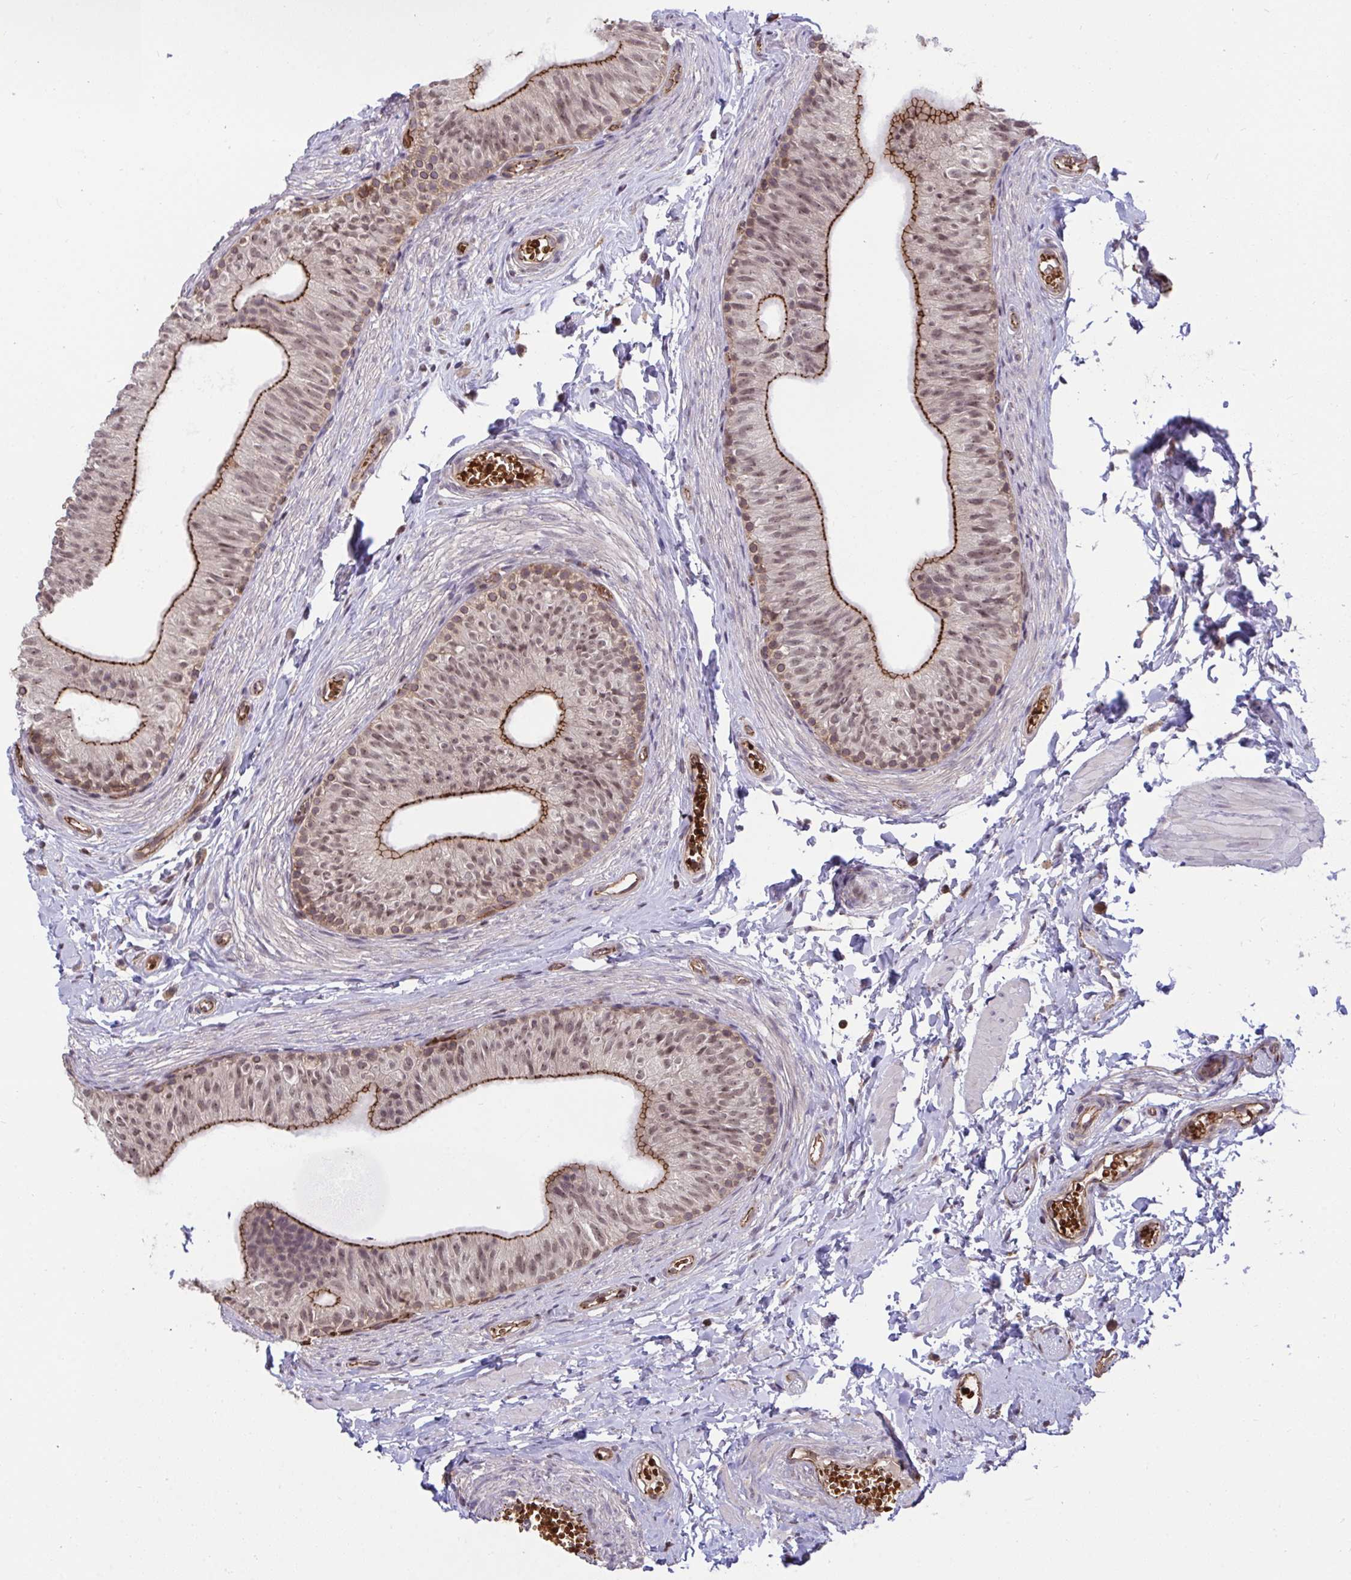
{"staining": {"intensity": "moderate", "quantity": "25%-75%", "location": "cytoplasmic/membranous,nuclear"}, "tissue": "epididymis", "cell_type": "Glandular cells", "image_type": "normal", "snomed": [{"axis": "morphology", "description": "Normal tissue, NOS"}, {"axis": "topography", "description": "Epididymis, spermatic cord, NOS"}, {"axis": "topography", "description": "Epididymis"}, {"axis": "topography", "description": "Peripheral nerve tissue"}], "caption": "Immunohistochemical staining of normal epididymis demonstrates moderate cytoplasmic/membranous,nuclear protein expression in approximately 25%-75% of glandular cells. (DAB IHC with brightfield microscopy, high magnification).", "gene": "PPP1CA", "patient": {"sex": "male", "age": 29}}